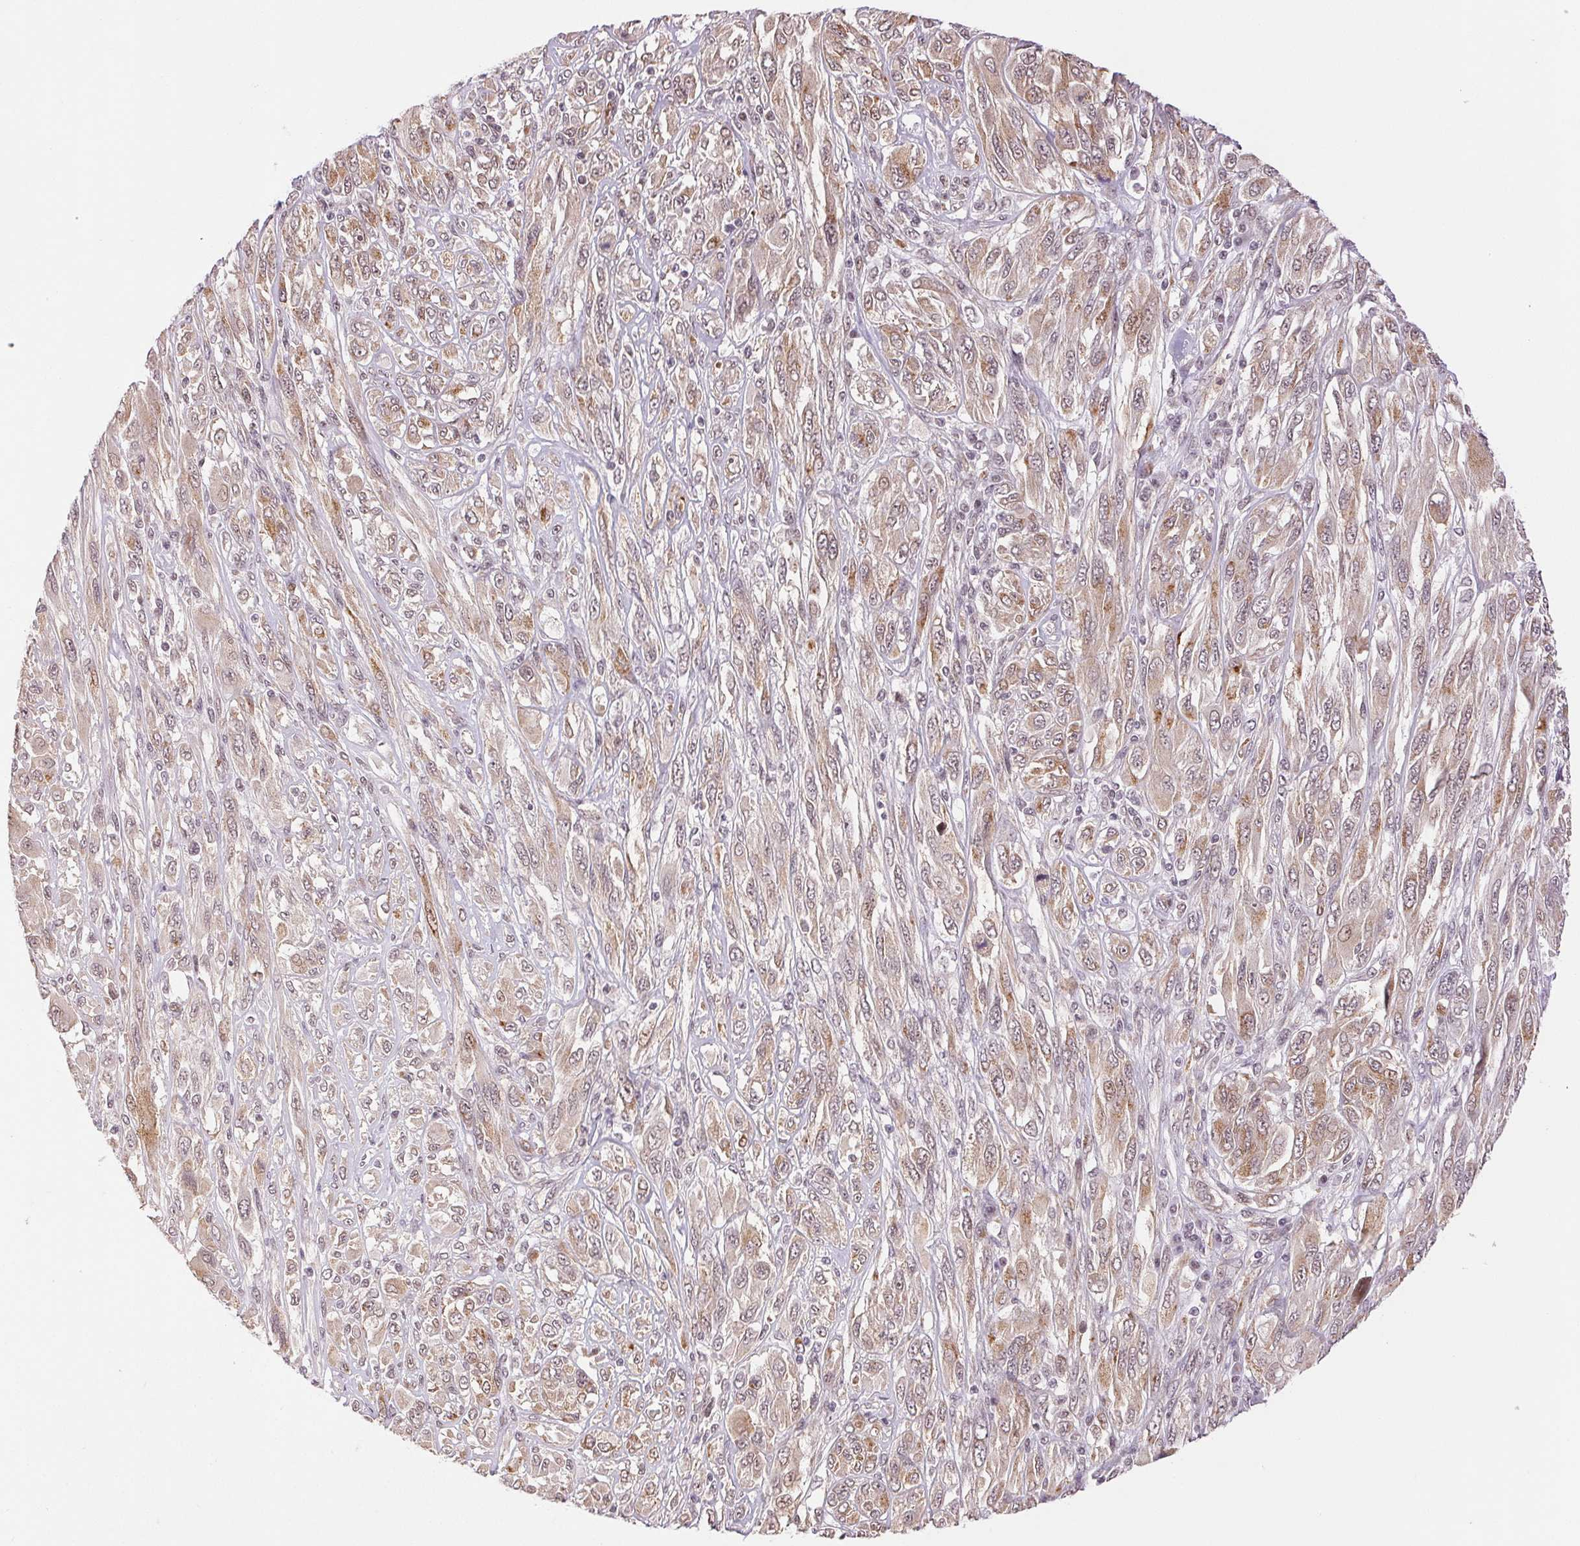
{"staining": {"intensity": "weak", "quantity": ">75%", "location": "cytoplasmic/membranous,nuclear"}, "tissue": "melanoma", "cell_type": "Tumor cells", "image_type": "cancer", "snomed": [{"axis": "morphology", "description": "Malignant melanoma, NOS"}, {"axis": "topography", "description": "Skin"}], "caption": "Human malignant melanoma stained with a brown dye shows weak cytoplasmic/membranous and nuclear positive positivity in approximately >75% of tumor cells.", "gene": "GRHL3", "patient": {"sex": "female", "age": 91}}